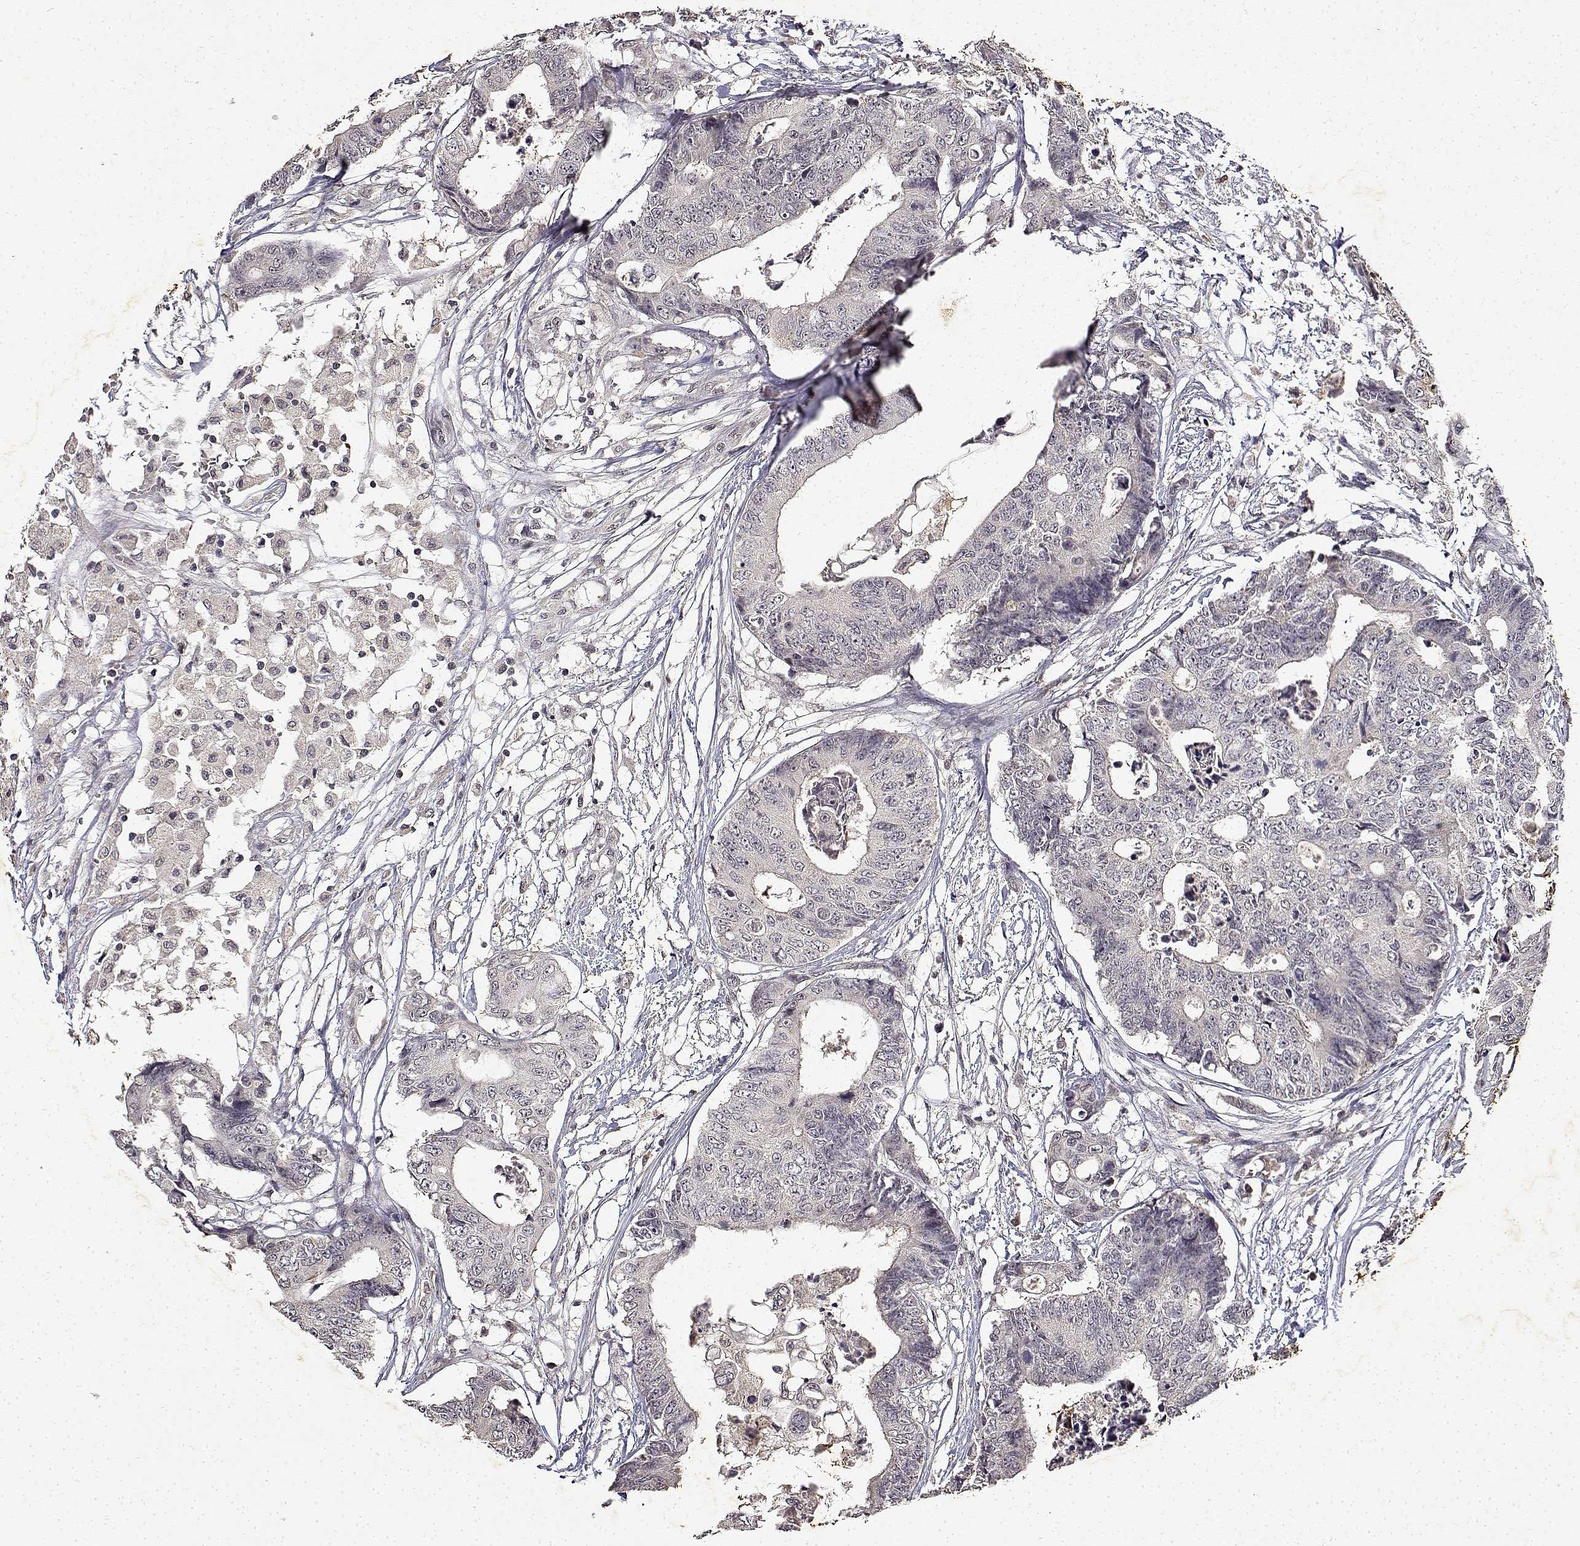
{"staining": {"intensity": "negative", "quantity": "none", "location": "none"}, "tissue": "colorectal cancer", "cell_type": "Tumor cells", "image_type": "cancer", "snomed": [{"axis": "morphology", "description": "Adenocarcinoma, NOS"}, {"axis": "topography", "description": "Colon"}], "caption": "Tumor cells are negative for brown protein staining in adenocarcinoma (colorectal).", "gene": "BDNF", "patient": {"sex": "female", "age": 48}}